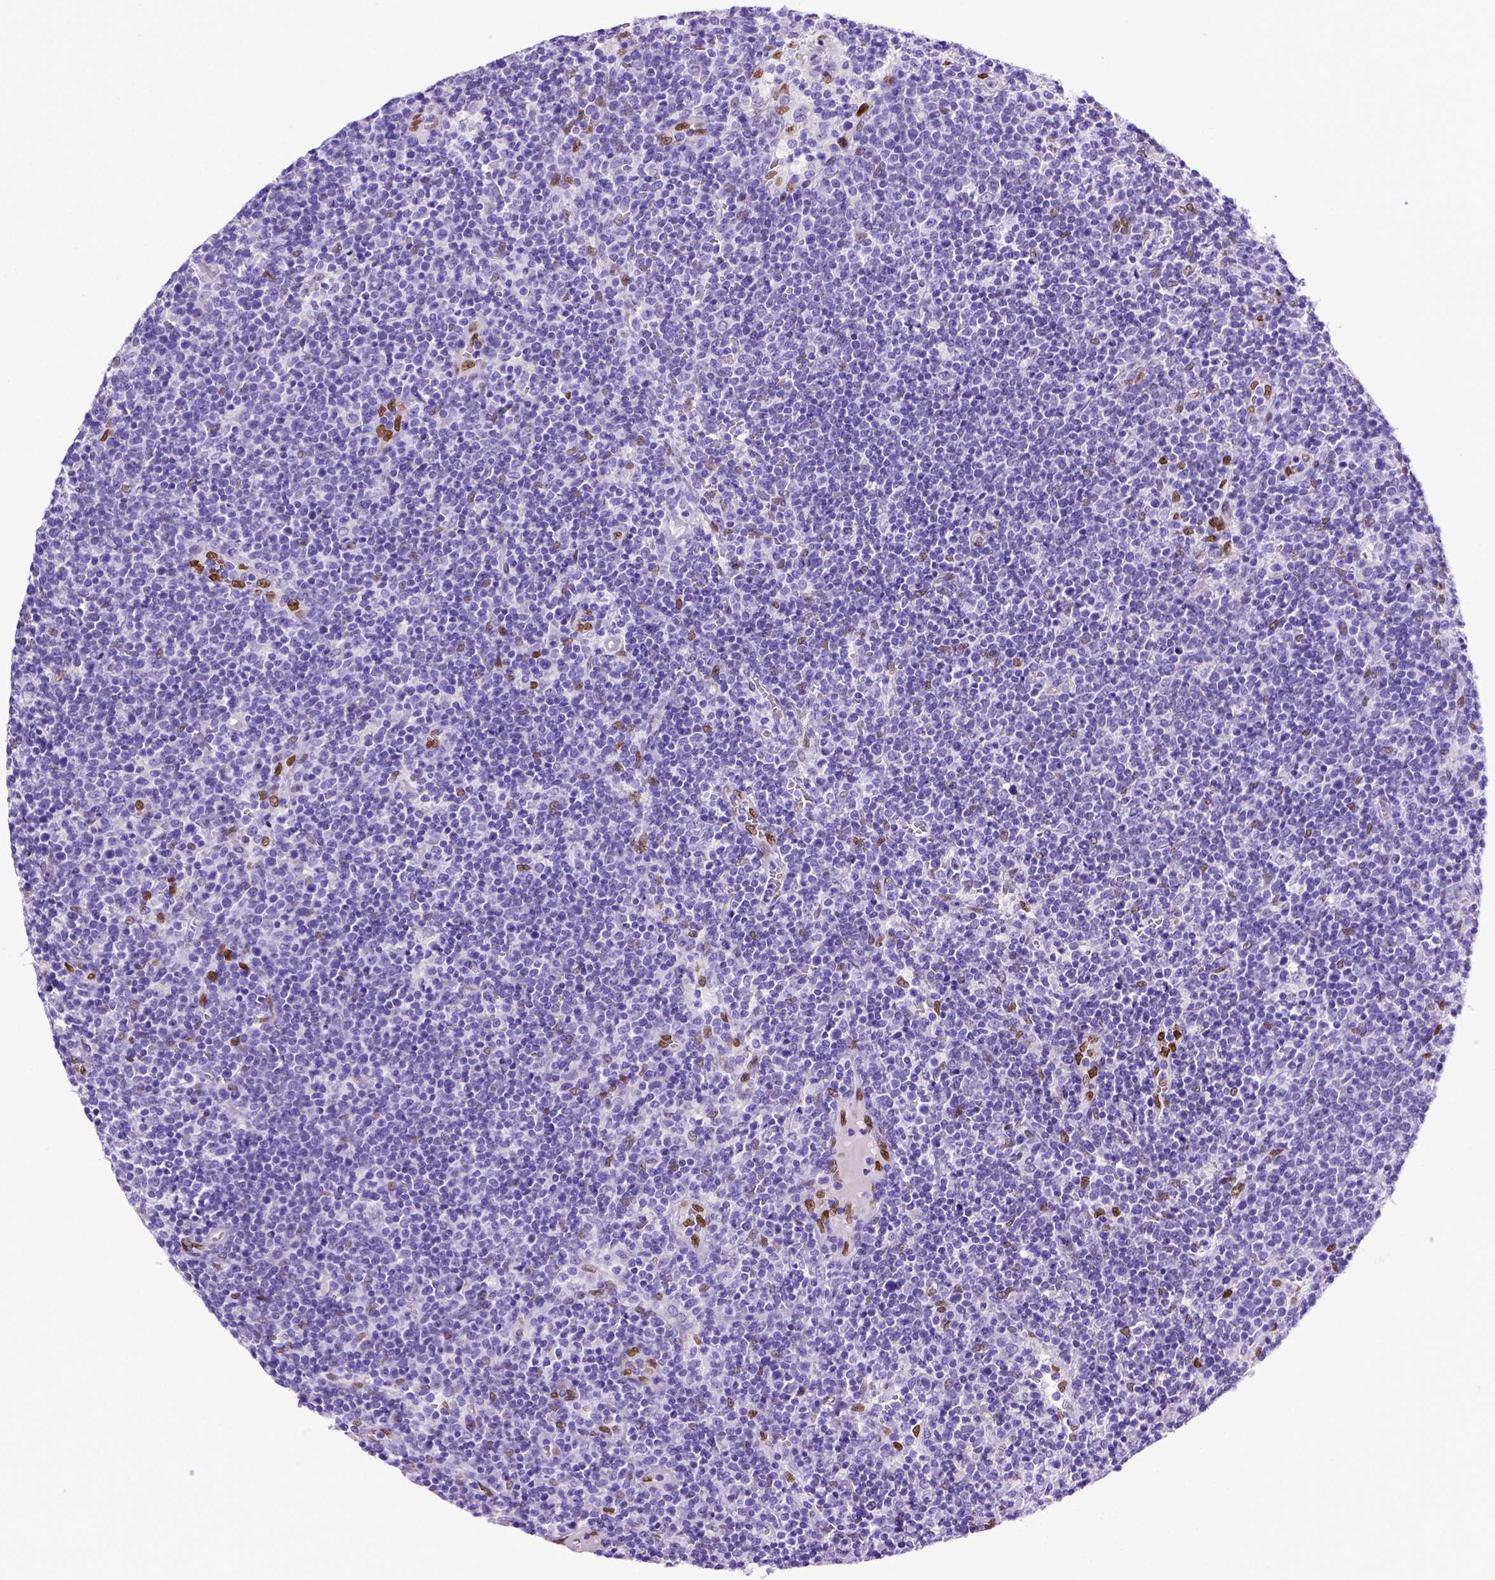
{"staining": {"intensity": "negative", "quantity": "none", "location": "none"}, "tissue": "lymphoma", "cell_type": "Tumor cells", "image_type": "cancer", "snomed": [{"axis": "morphology", "description": "Malignant lymphoma, non-Hodgkin's type, High grade"}, {"axis": "topography", "description": "Lymph node"}], "caption": "Tumor cells are negative for protein expression in human high-grade malignant lymphoma, non-Hodgkin's type.", "gene": "MEOX2", "patient": {"sex": "male", "age": 61}}